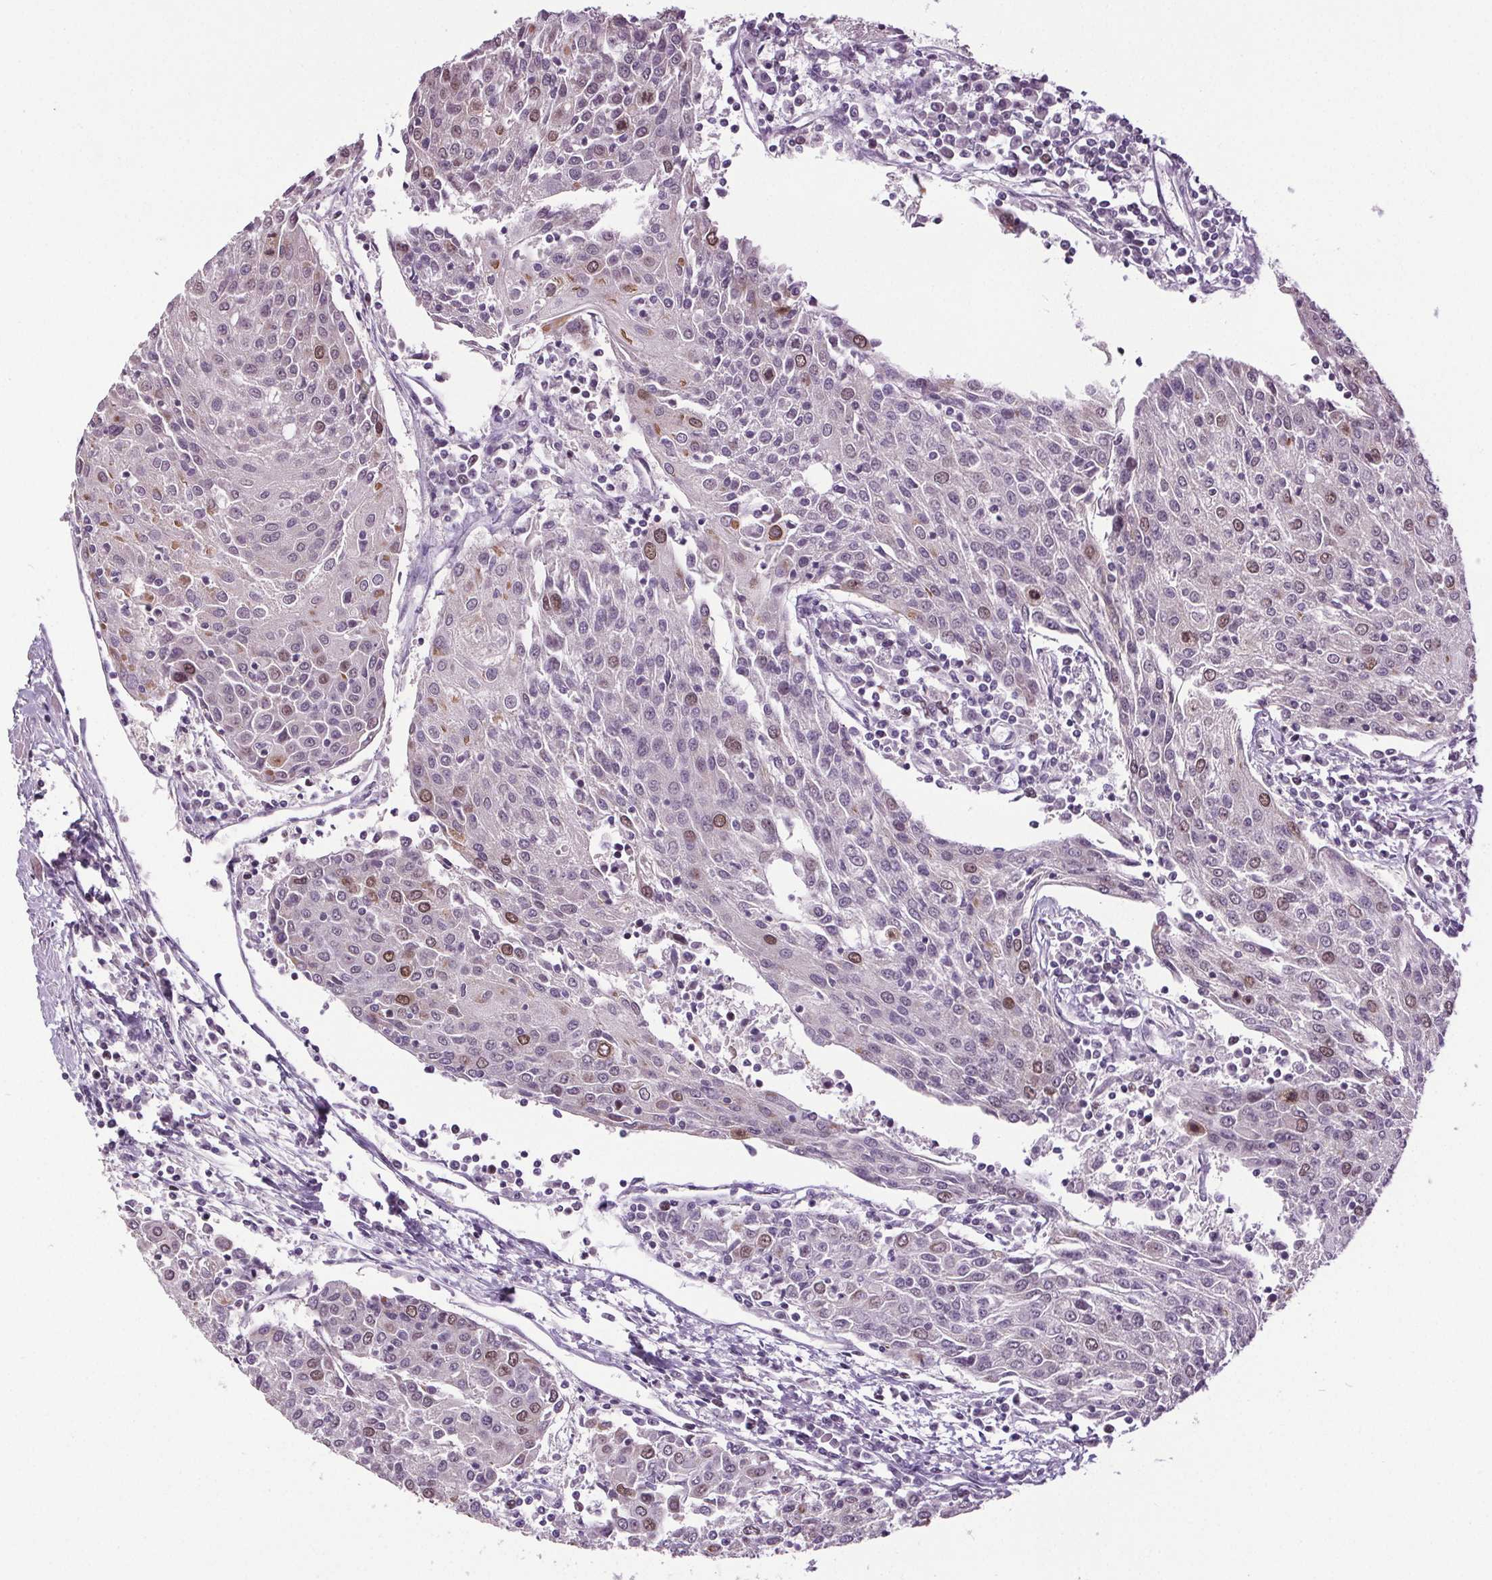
{"staining": {"intensity": "moderate", "quantity": "<25%", "location": "nuclear"}, "tissue": "urothelial cancer", "cell_type": "Tumor cells", "image_type": "cancer", "snomed": [{"axis": "morphology", "description": "Urothelial carcinoma, High grade"}, {"axis": "topography", "description": "Urinary bladder"}], "caption": "Human urothelial carcinoma (high-grade) stained with a protein marker shows moderate staining in tumor cells.", "gene": "CENPF", "patient": {"sex": "female", "age": 85}}